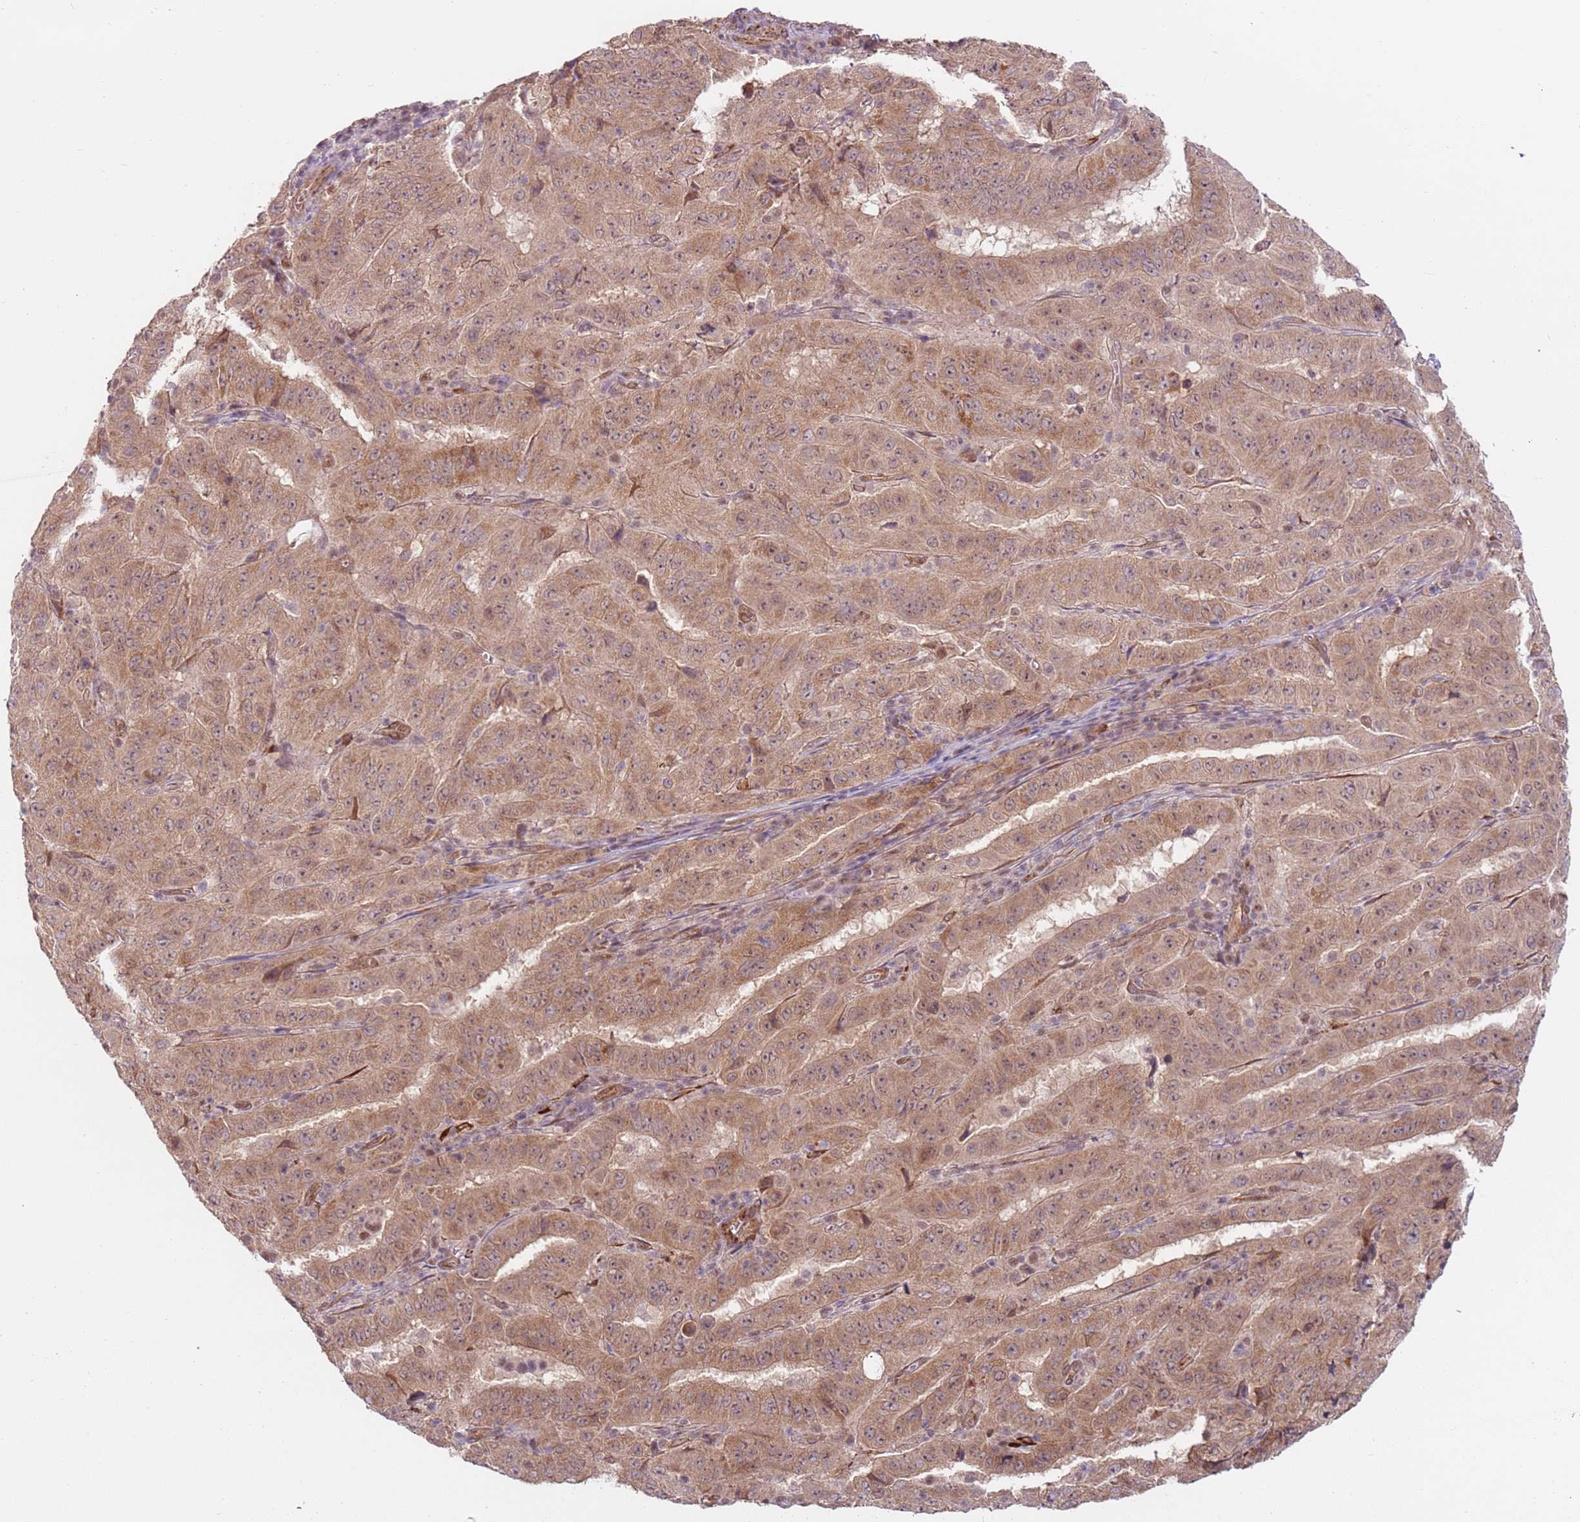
{"staining": {"intensity": "moderate", "quantity": ">75%", "location": "cytoplasmic/membranous,nuclear"}, "tissue": "pancreatic cancer", "cell_type": "Tumor cells", "image_type": "cancer", "snomed": [{"axis": "morphology", "description": "Adenocarcinoma, NOS"}, {"axis": "topography", "description": "Pancreas"}], "caption": "Pancreatic adenocarcinoma stained with DAB immunohistochemistry shows medium levels of moderate cytoplasmic/membranous and nuclear positivity in about >75% of tumor cells.", "gene": "DCAF4", "patient": {"sex": "male", "age": 63}}